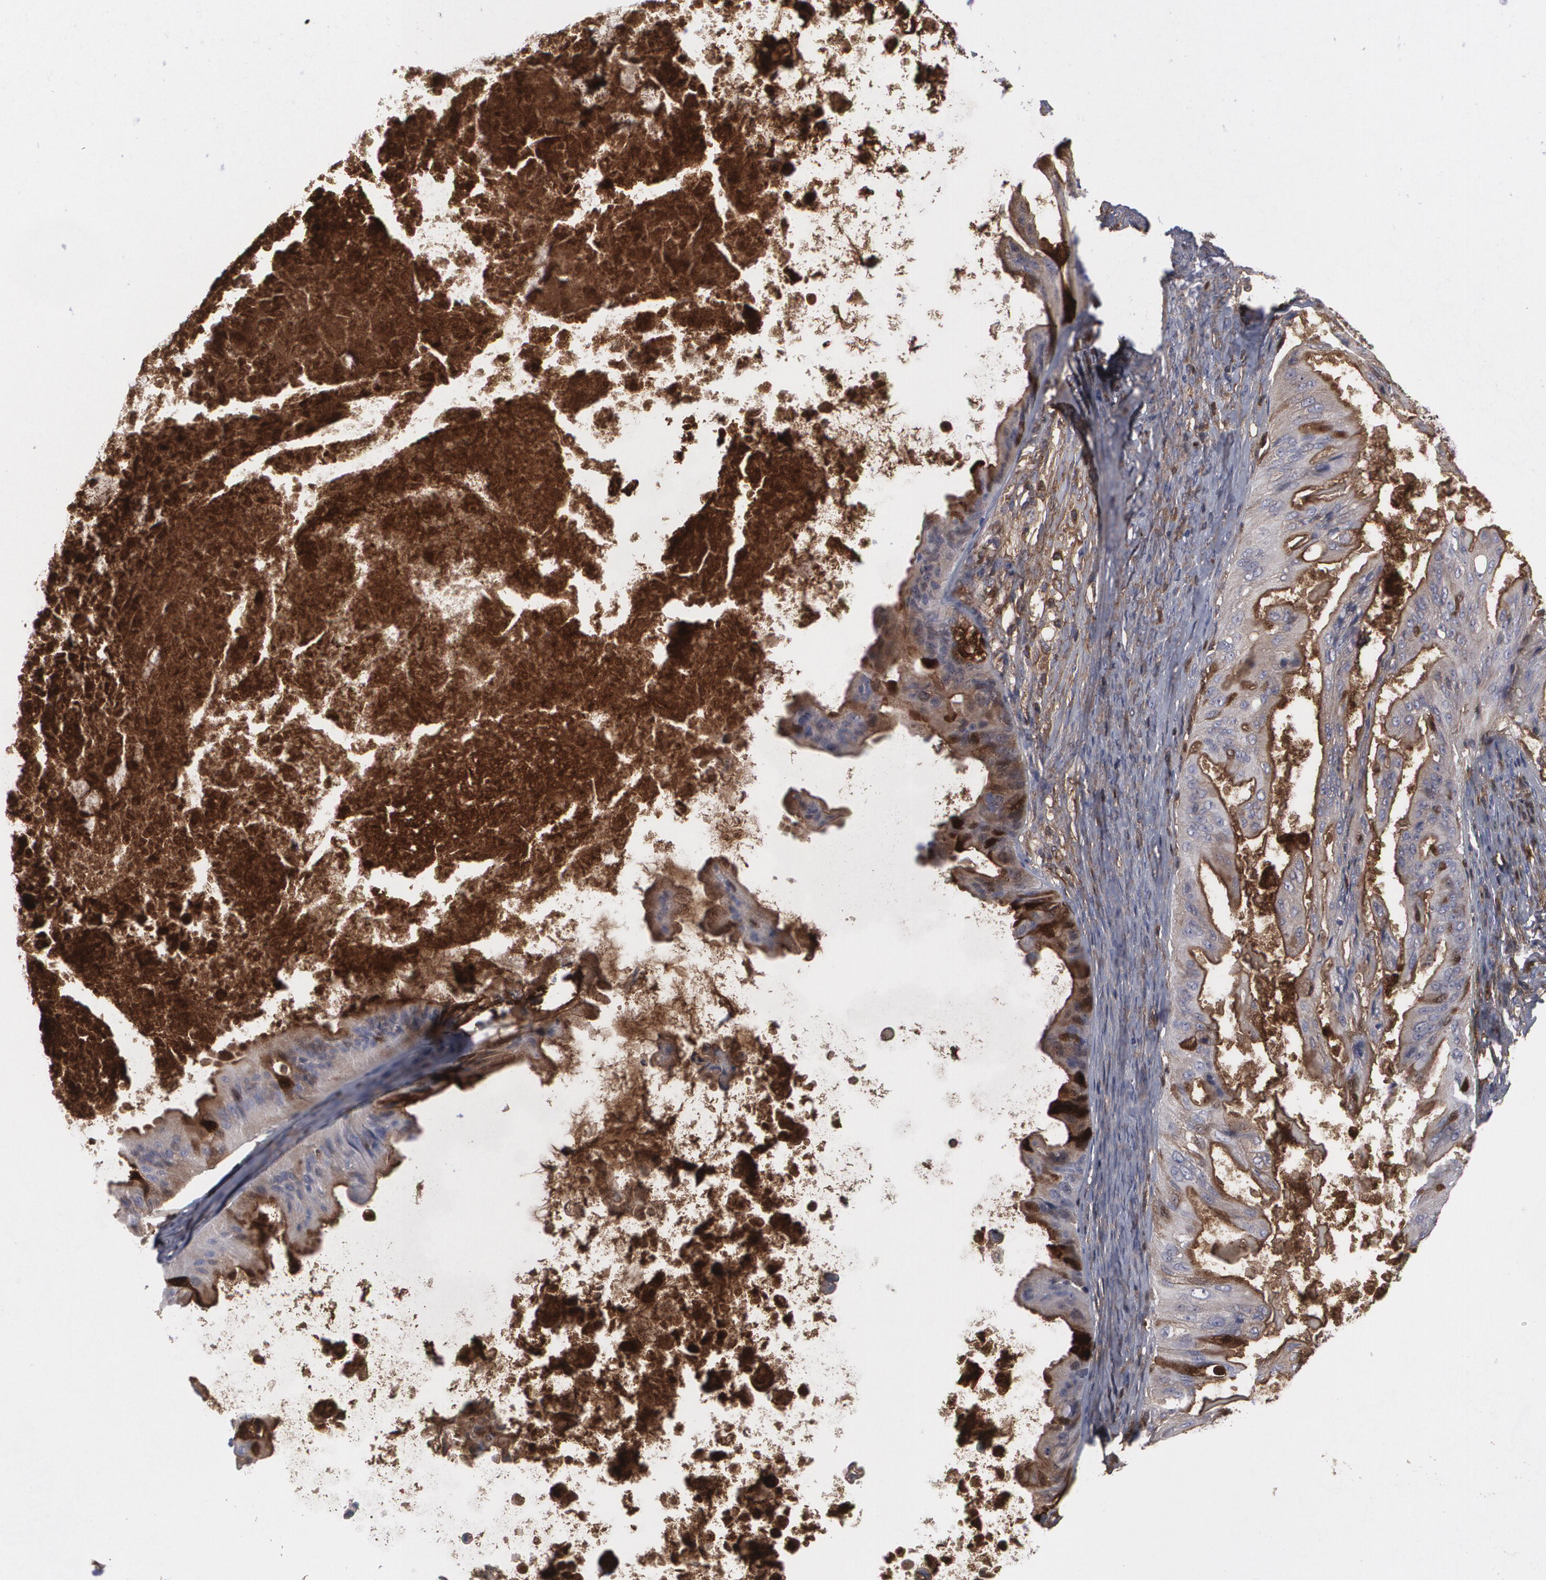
{"staining": {"intensity": "negative", "quantity": "none", "location": "none"}, "tissue": "ovarian cancer", "cell_type": "Tumor cells", "image_type": "cancer", "snomed": [{"axis": "morphology", "description": "Cystadenocarcinoma, serous, NOS"}, {"axis": "topography", "description": "Ovary"}], "caption": "A high-resolution photomicrograph shows immunohistochemistry (IHC) staining of ovarian cancer (serous cystadenocarcinoma), which shows no significant expression in tumor cells.", "gene": "LRG1", "patient": {"sex": "female", "age": 69}}